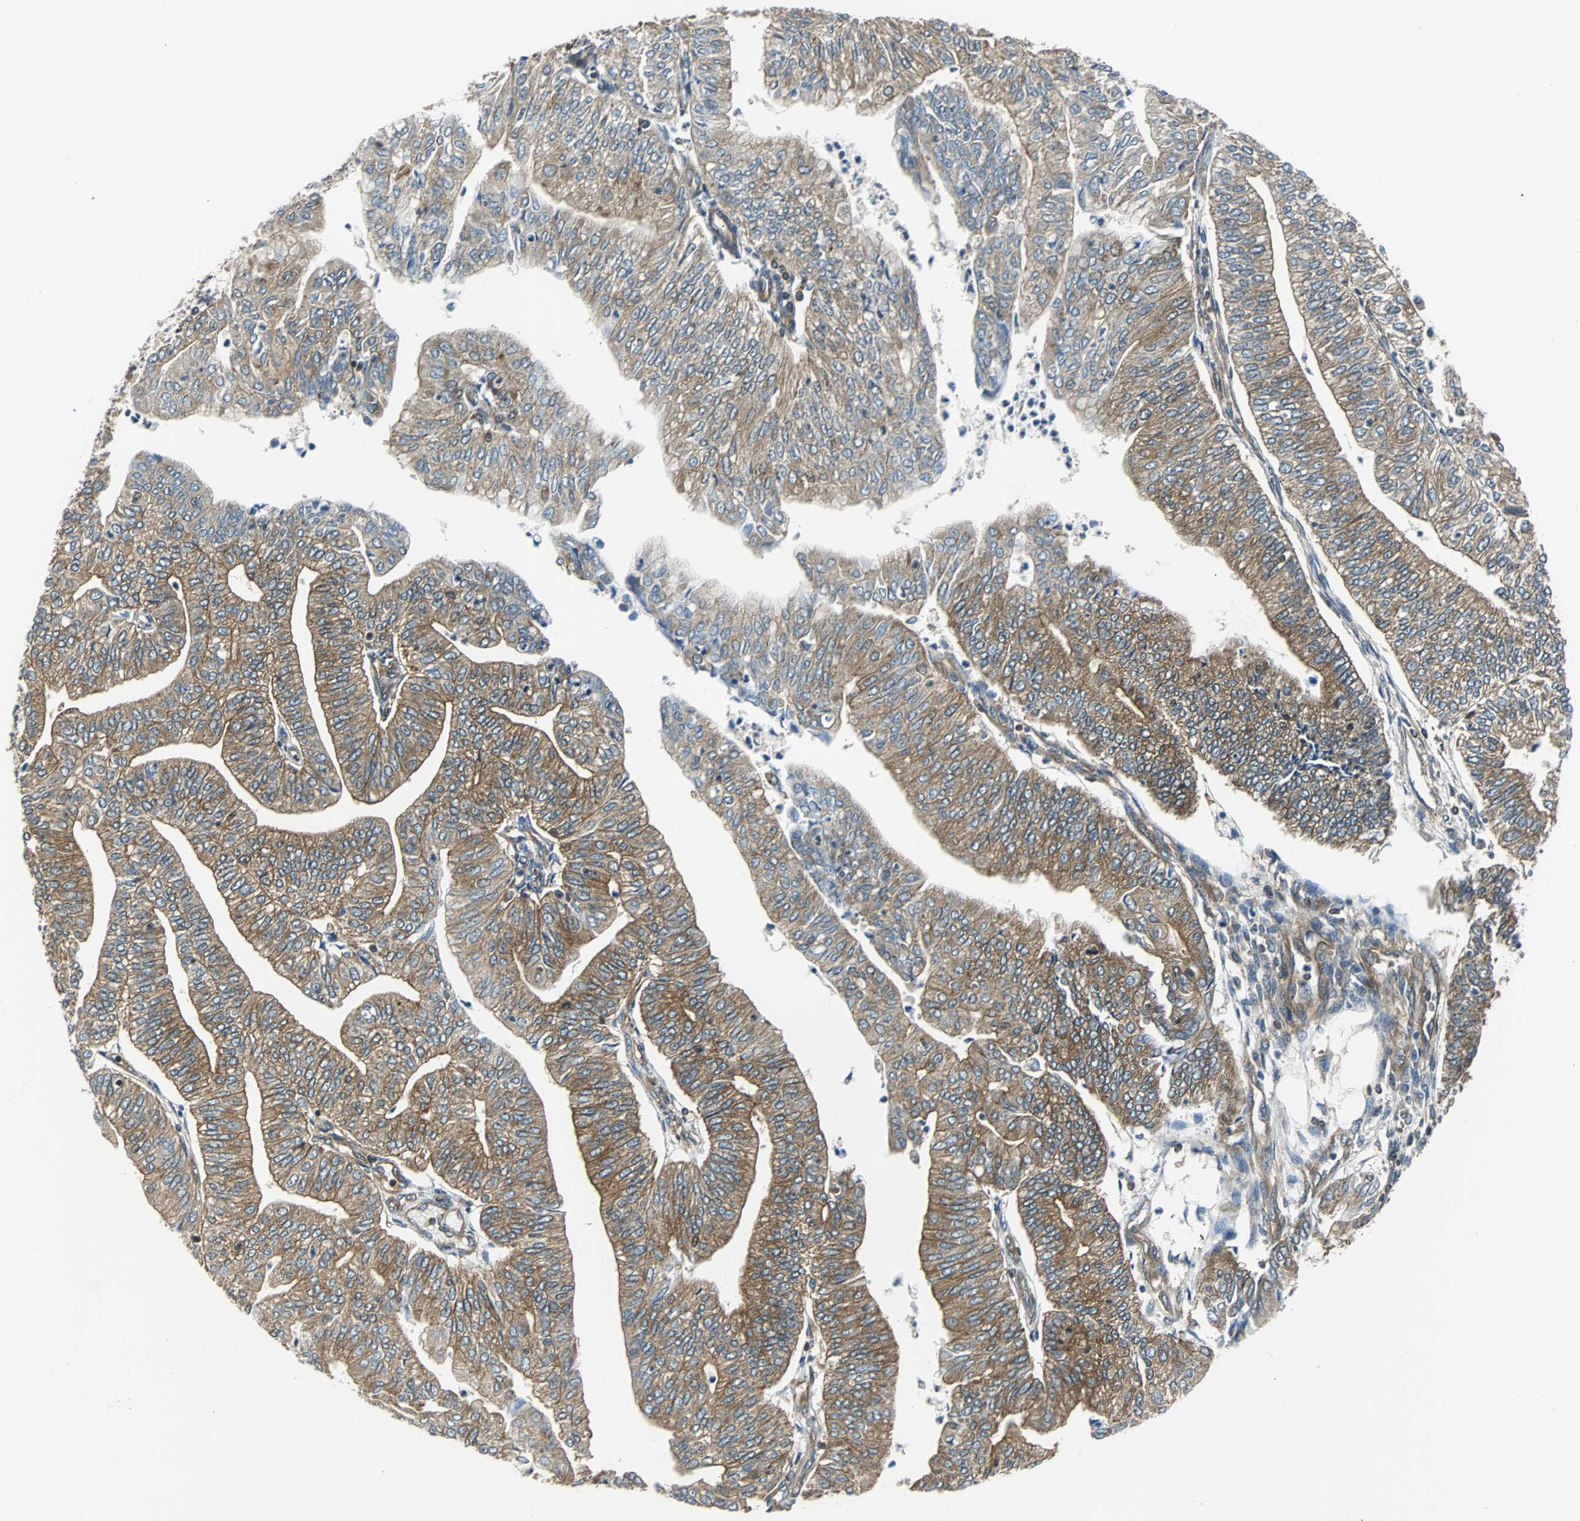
{"staining": {"intensity": "moderate", "quantity": ">75%", "location": "cytoplasmic/membranous"}, "tissue": "endometrial cancer", "cell_type": "Tumor cells", "image_type": "cancer", "snomed": [{"axis": "morphology", "description": "Adenocarcinoma, NOS"}, {"axis": "topography", "description": "Endometrium"}], "caption": "High-magnification brightfield microscopy of endometrial adenocarcinoma stained with DAB (brown) and counterstained with hematoxylin (blue). tumor cells exhibit moderate cytoplasmic/membranous expression is seen in approximately>75% of cells.", "gene": "RELA", "patient": {"sex": "female", "age": 59}}